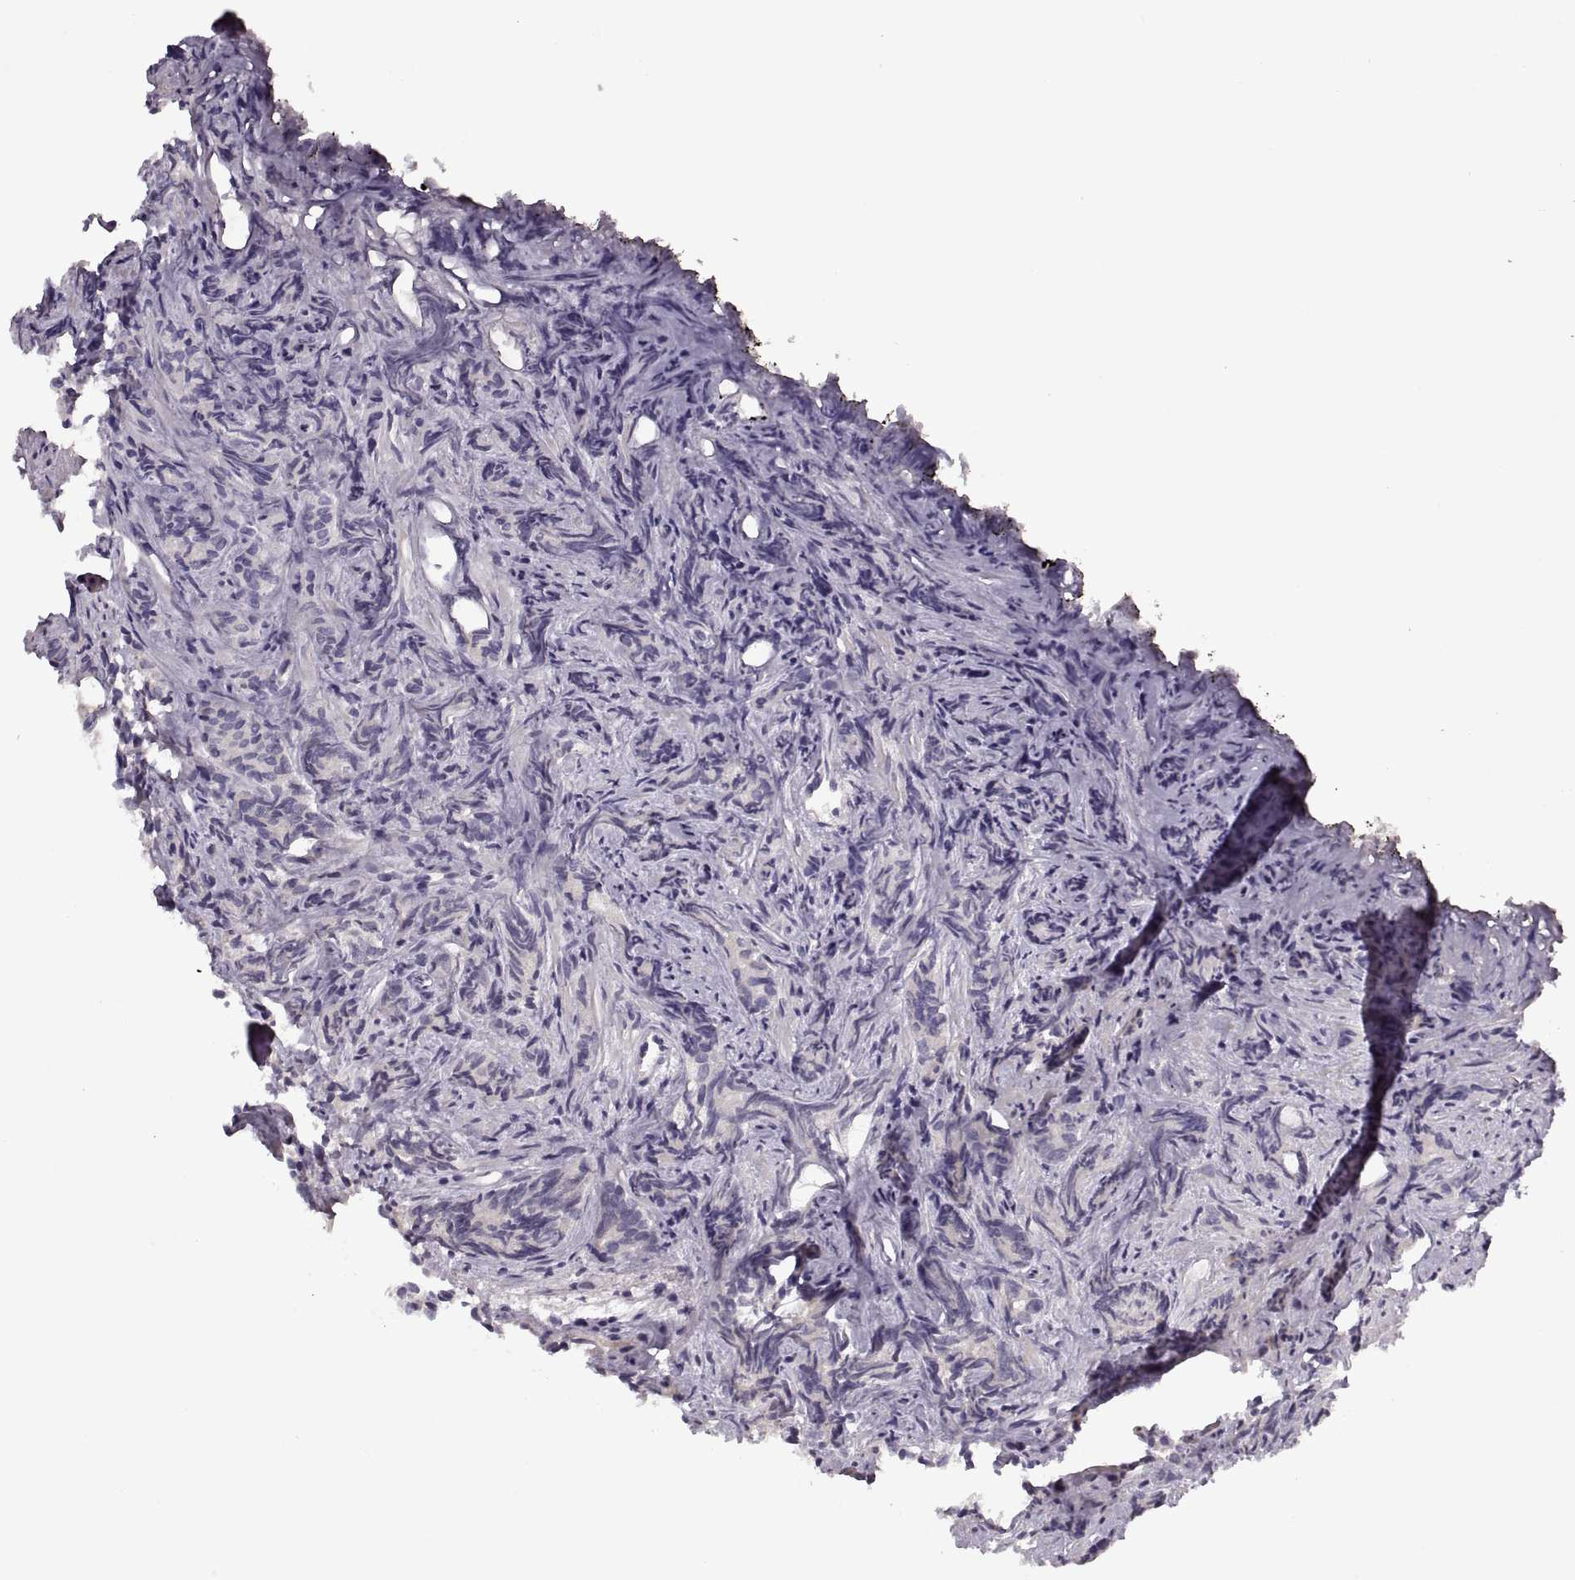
{"staining": {"intensity": "negative", "quantity": "none", "location": "none"}, "tissue": "prostate cancer", "cell_type": "Tumor cells", "image_type": "cancer", "snomed": [{"axis": "morphology", "description": "Adenocarcinoma, High grade"}, {"axis": "topography", "description": "Prostate"}], "caption": "Immunohistochemistry photomicrograph of human high-grade adenocarcinoma (prostate) stained for a protein (brown), which shows no staining in tumor cells.", "gene": "CACNA1F", "patient": {"sex": "male", "age": 84}}